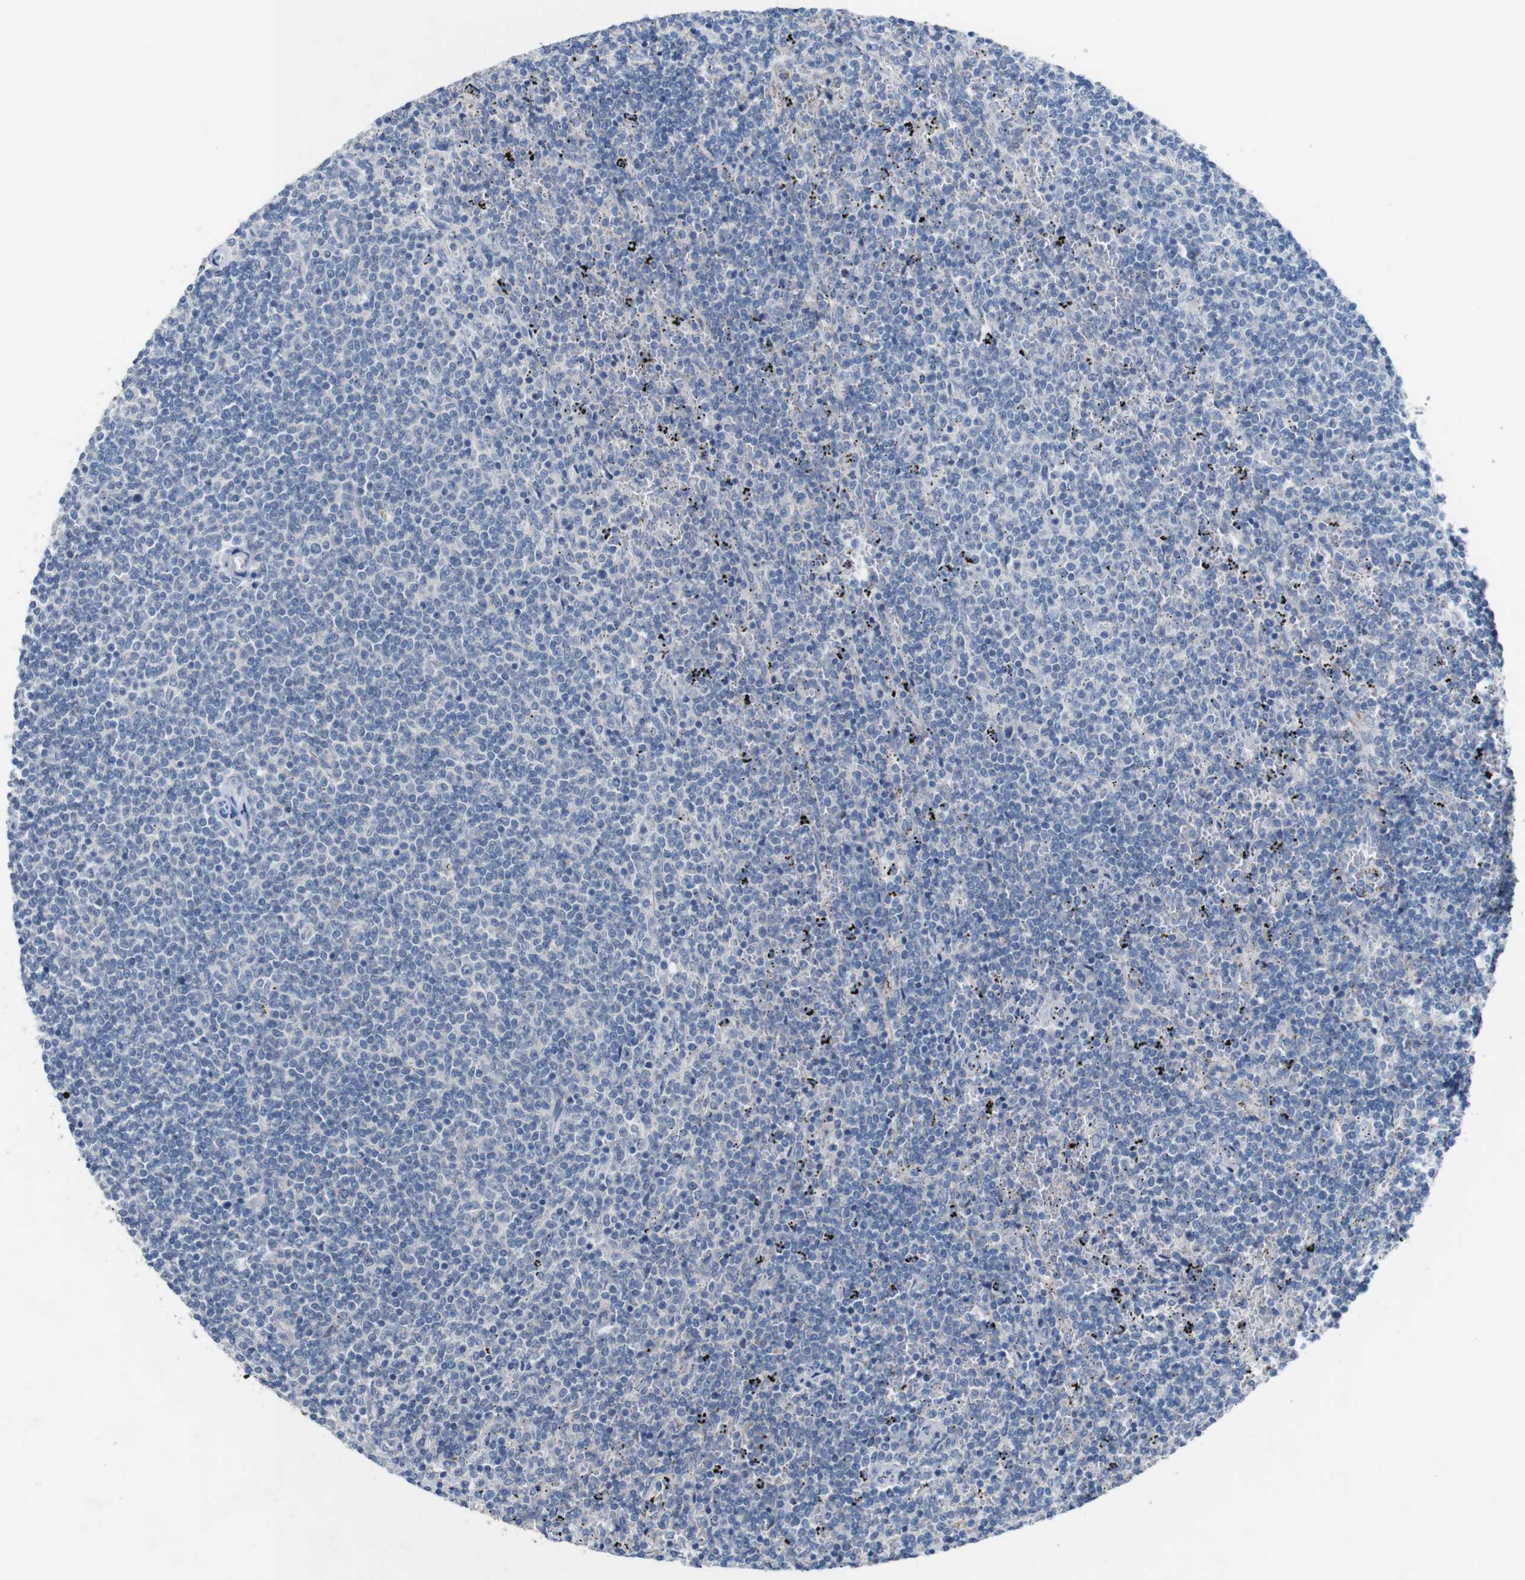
{"staining": {"intensity": "negative", "quantity": "none", "location": "none"}, "tissue": "lymphoma", "cell_type": "Tumor cells", "image_type": "cancer", "snomed": [{"axis": "morphology", "description": "Malignant lymphoma, non-Hodgkin's type, Low grade"}, {"axis": "topography", "description": "Spleen"}], "caption": "An image of human low-grade malignant lymphoma, non-Hodgkin's type is negative for staining in tumor cells.", "gene": "SLC2A8", "patient": {"sex": "female", "age": 50}}